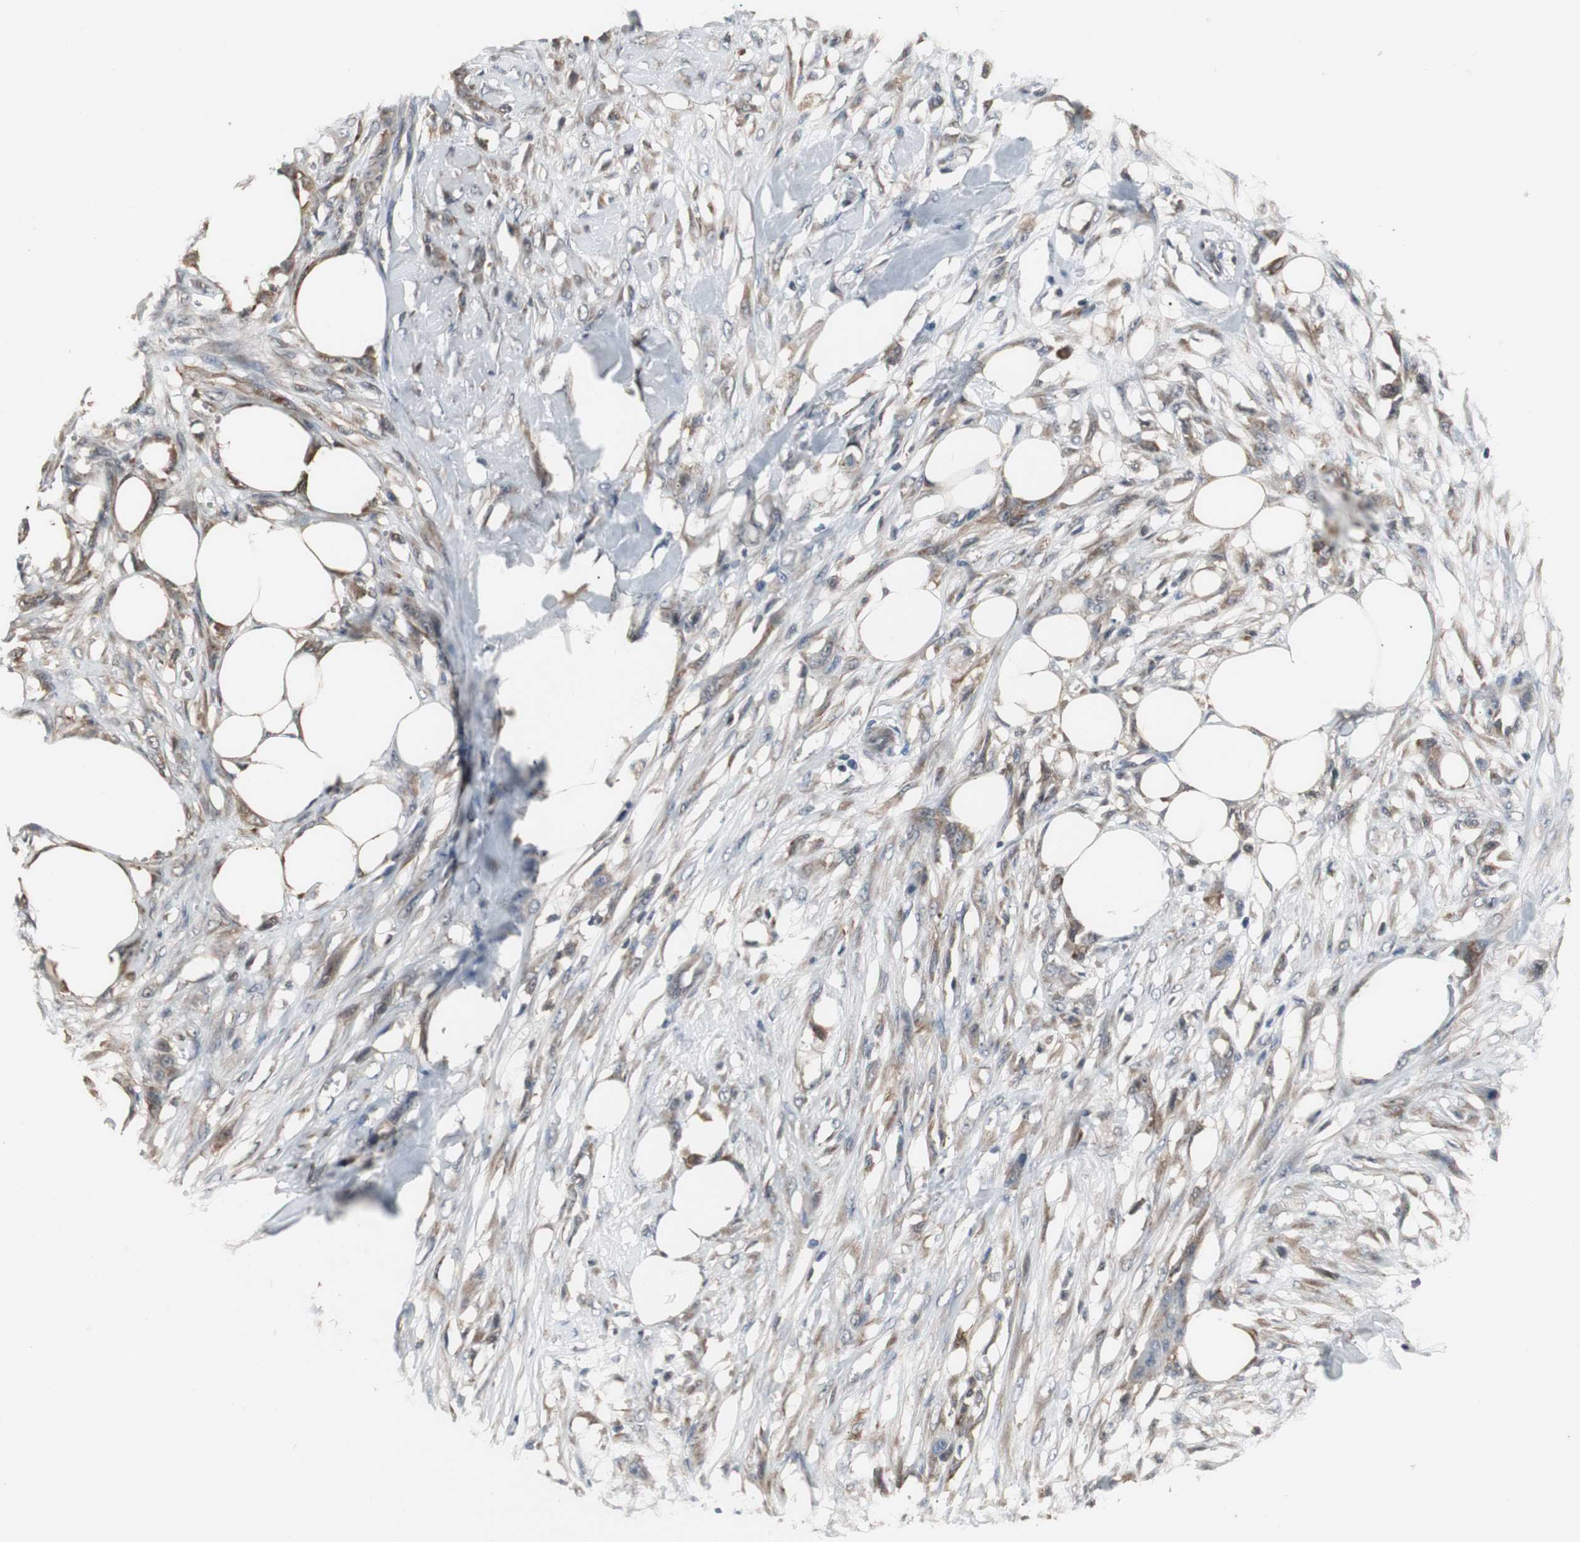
{"staining": {"intensity": "weak", "quantity": ">75%", "location": "cytoplasmic/membranous"}, "tissue": "skin cancer", "cell_type": "Tumor cells", "image_type": "cancer", "snomed": [{"axis": "morphology", "description": "Normal tissue, NOS"}, {"axis": "morphology", "description": "Squamous cell carcinoma, NOS"}, {"axis": "topography", "description": "Skin"}], "caption": "Immunohistochemistry (DAB) staining of human skin cancer (squamous cell carcinoma) reveals weak cytoplasmic/membranous protein expression in approximately >75% of tumor cells.", "gene": "ZSCAN22", "patient": {"sex": "female", "age": 59}}